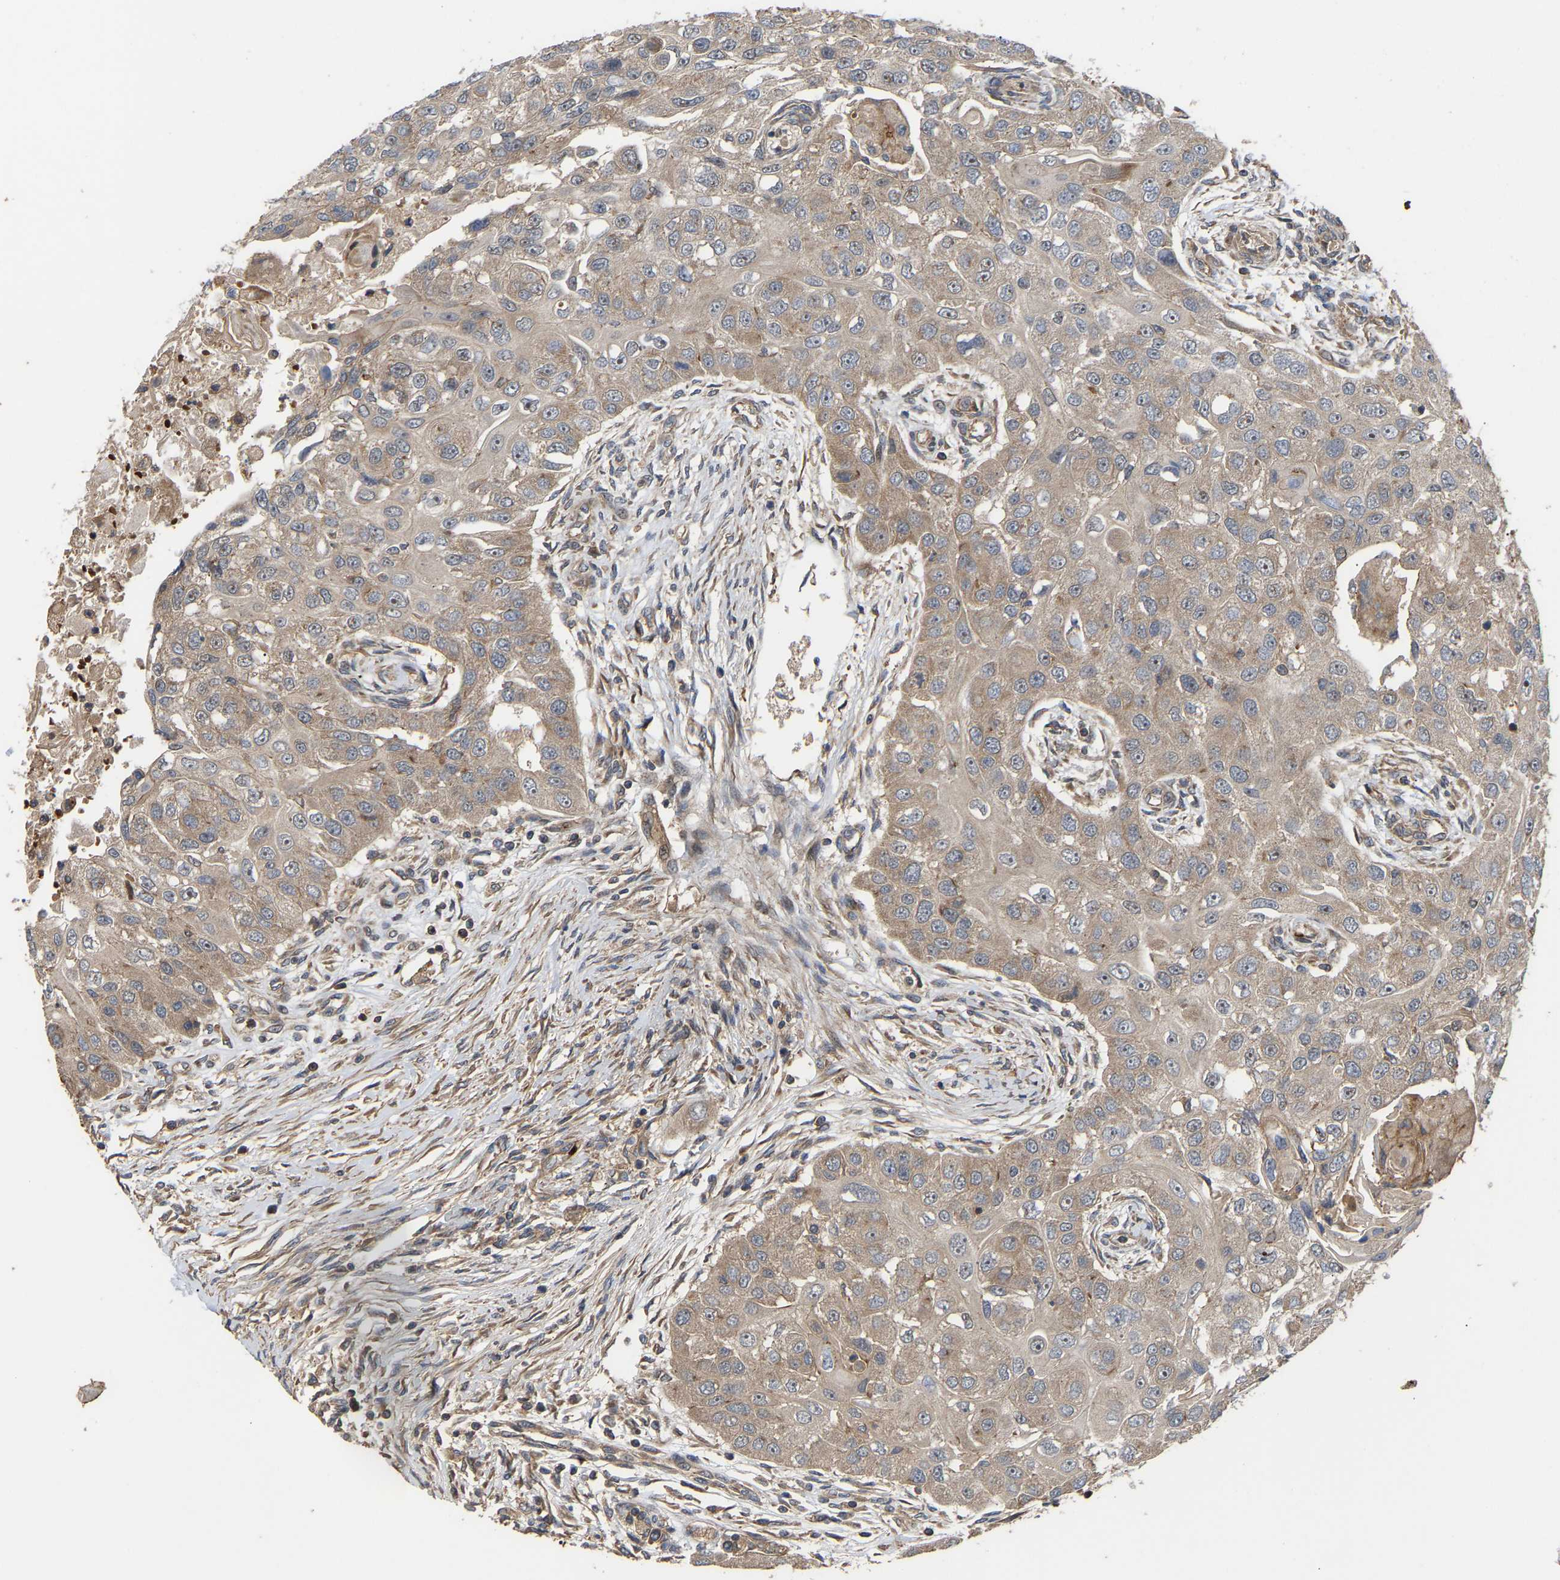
{"staining": {"intensity": "weak", "quantity": ">75%", "location": "cytoplasmic/membranous"}, "tissue": "head and neck cancer", "cell_type": "Tumor cells", "image_type": "cancer", "snomed": [{"axis": "morphology", "description": "Normal tissue, NOS"}, {"axis": "morphology", "description": "Squamous cell carcinoma, NOS"}, {"axis": "topography", "description": "Skeletal muscle"}, {"axis": "topography", "description": "Head-Neck"}], "caption": "Human head and neck squamous cell carcinoma stained for a protein (brown) demonstrates weak cytoplasmic/membranous positive staining in about >75% of tumor cells.", "gene": "STAU1", "patient": {"sex": "male", "age": 51}}